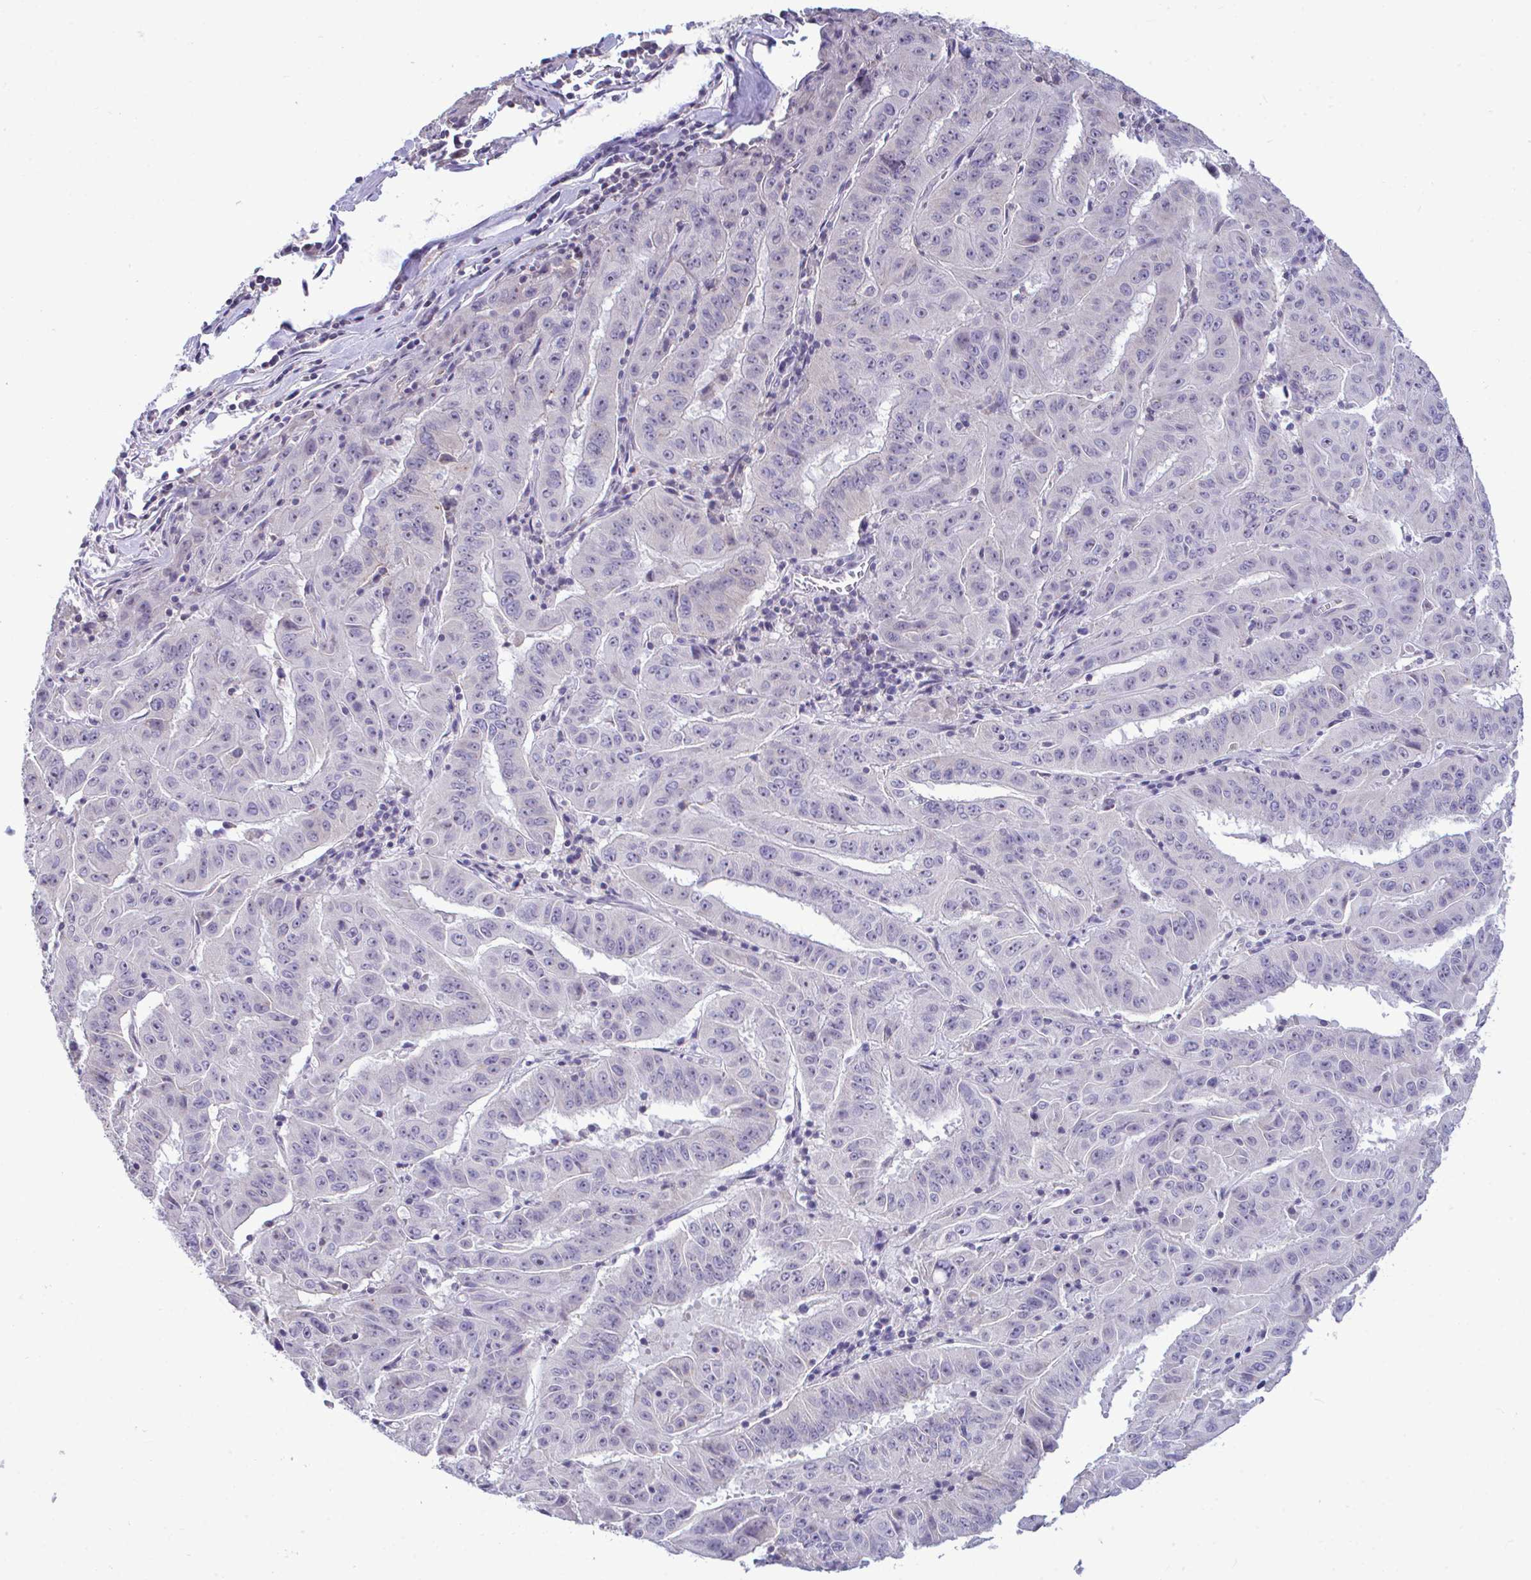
{"staining": {"intensity": "negative", "quantity": "none", "location": "none"}, "tissue": "pancreatic cancer", "cell_type": "Tumor cells", "image_type": "cancer", "snomed": [{"axis": "morphology", "description": "Adenocarcinoma, NOS"}, {"axis": "topography", "description": "Pancreas"}], "caption": "Tumor cells show no significant expression in pancreatic cancer.", "gene": "PIGK", "patient": {"sex": "male", "age": 63}}